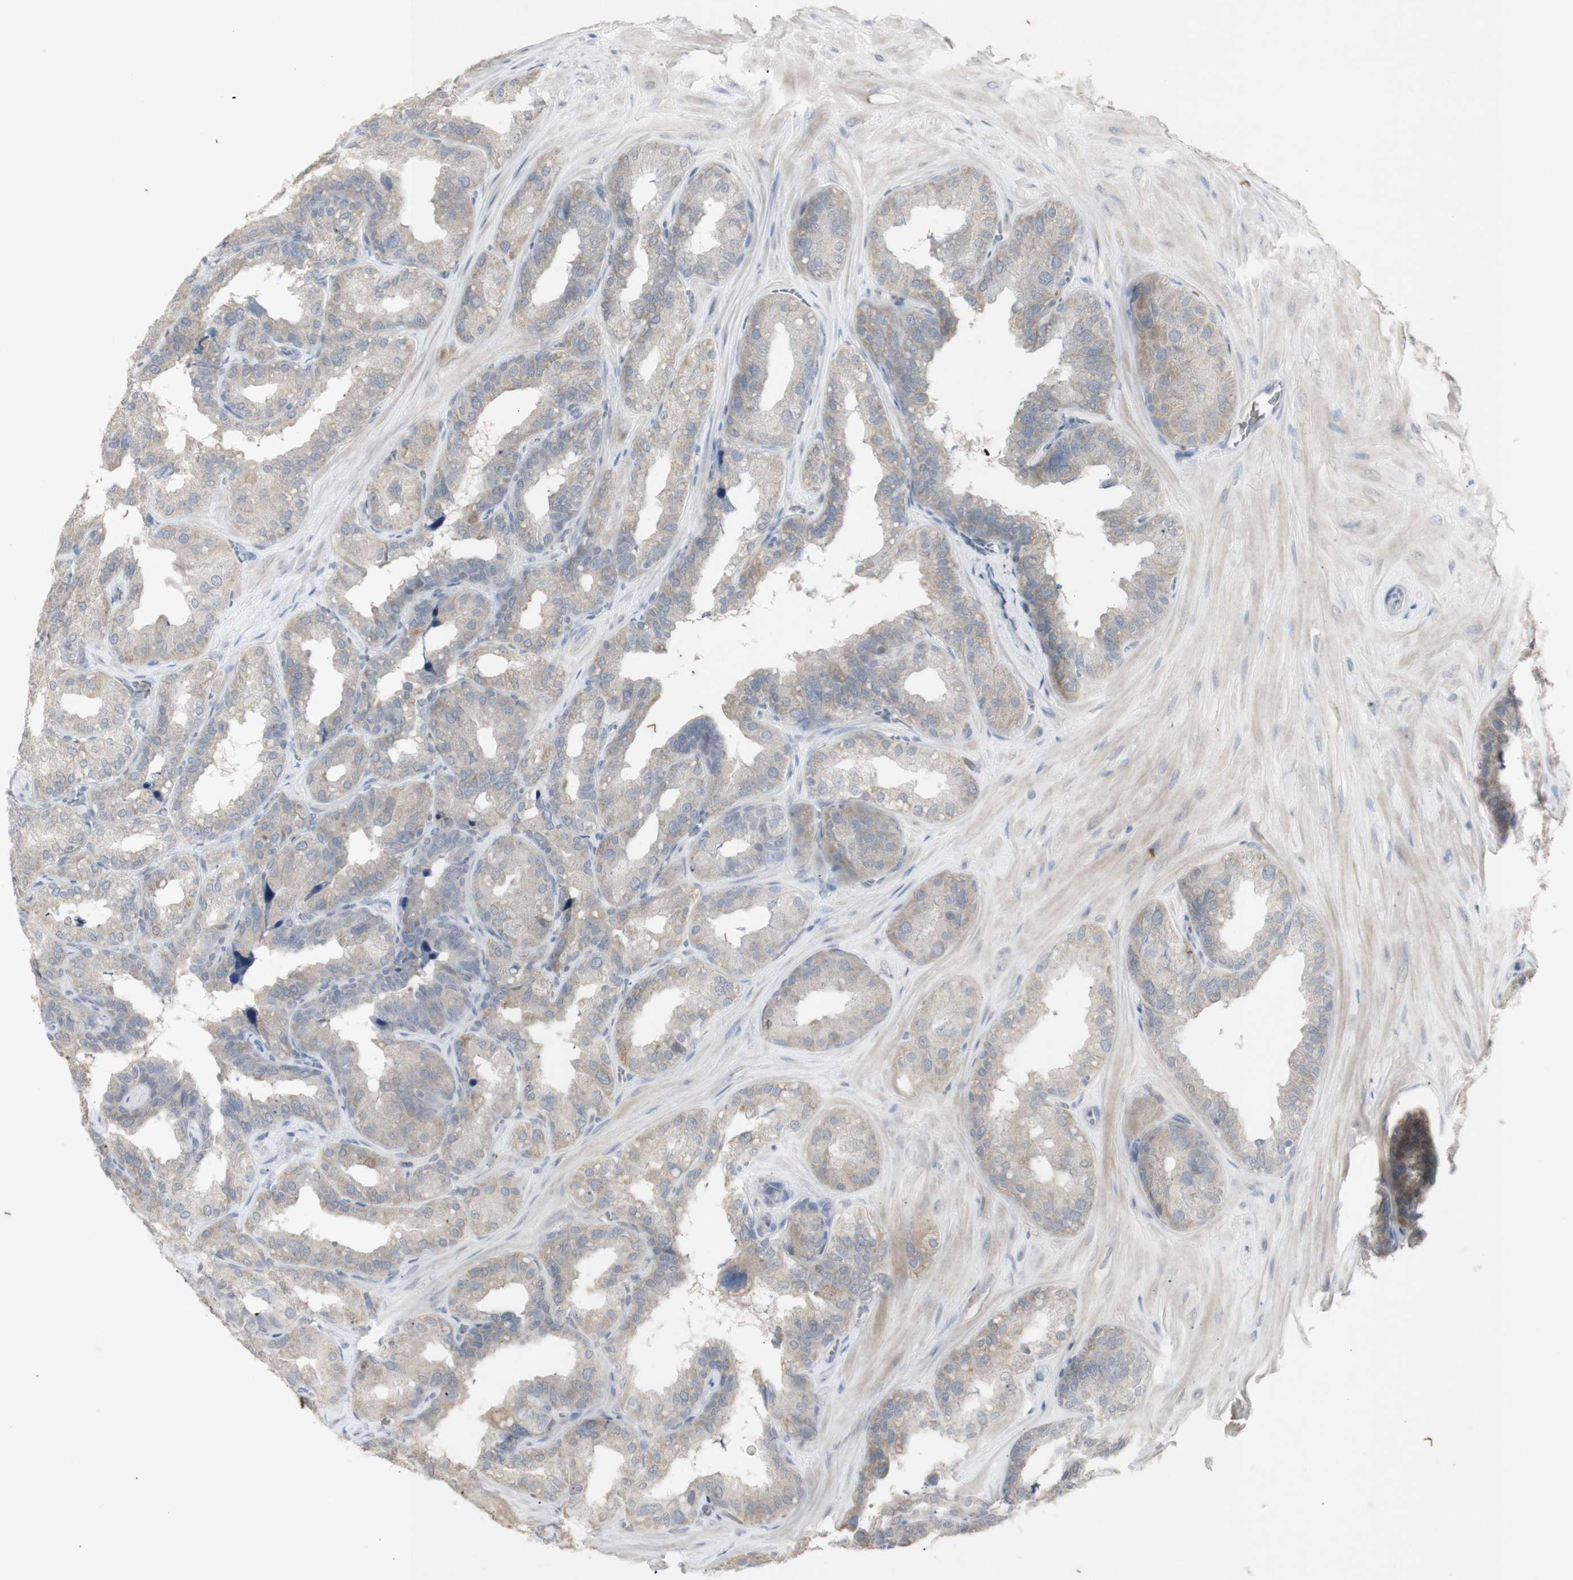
{"staining": {"intensity": "weak", "quantity": ">75%", "location": "cytoplasmic/membranous"}, "tissue": "seminal vesicle", "cell_type": "Glandular cells", "image_type": "normal", "snomed": [{"axis": "morphology", "description": "Normal tissue, NOS"}, {"axis": "topography", "description": "Prostate"}, {"axis": "topography", "description": "Seminal veicle"}], "caption": "Immunohistochemistry (IHC) (DAB) staining of normal seminal vesicle demonstrates weak cytoplasmic/membranous protein expression in approximately >75% of glandular cells. (DAB = brown stain, brightfield microscopy at high magnification).", "gene": "INS", "patient": {"sex": "male", "age": 51}}